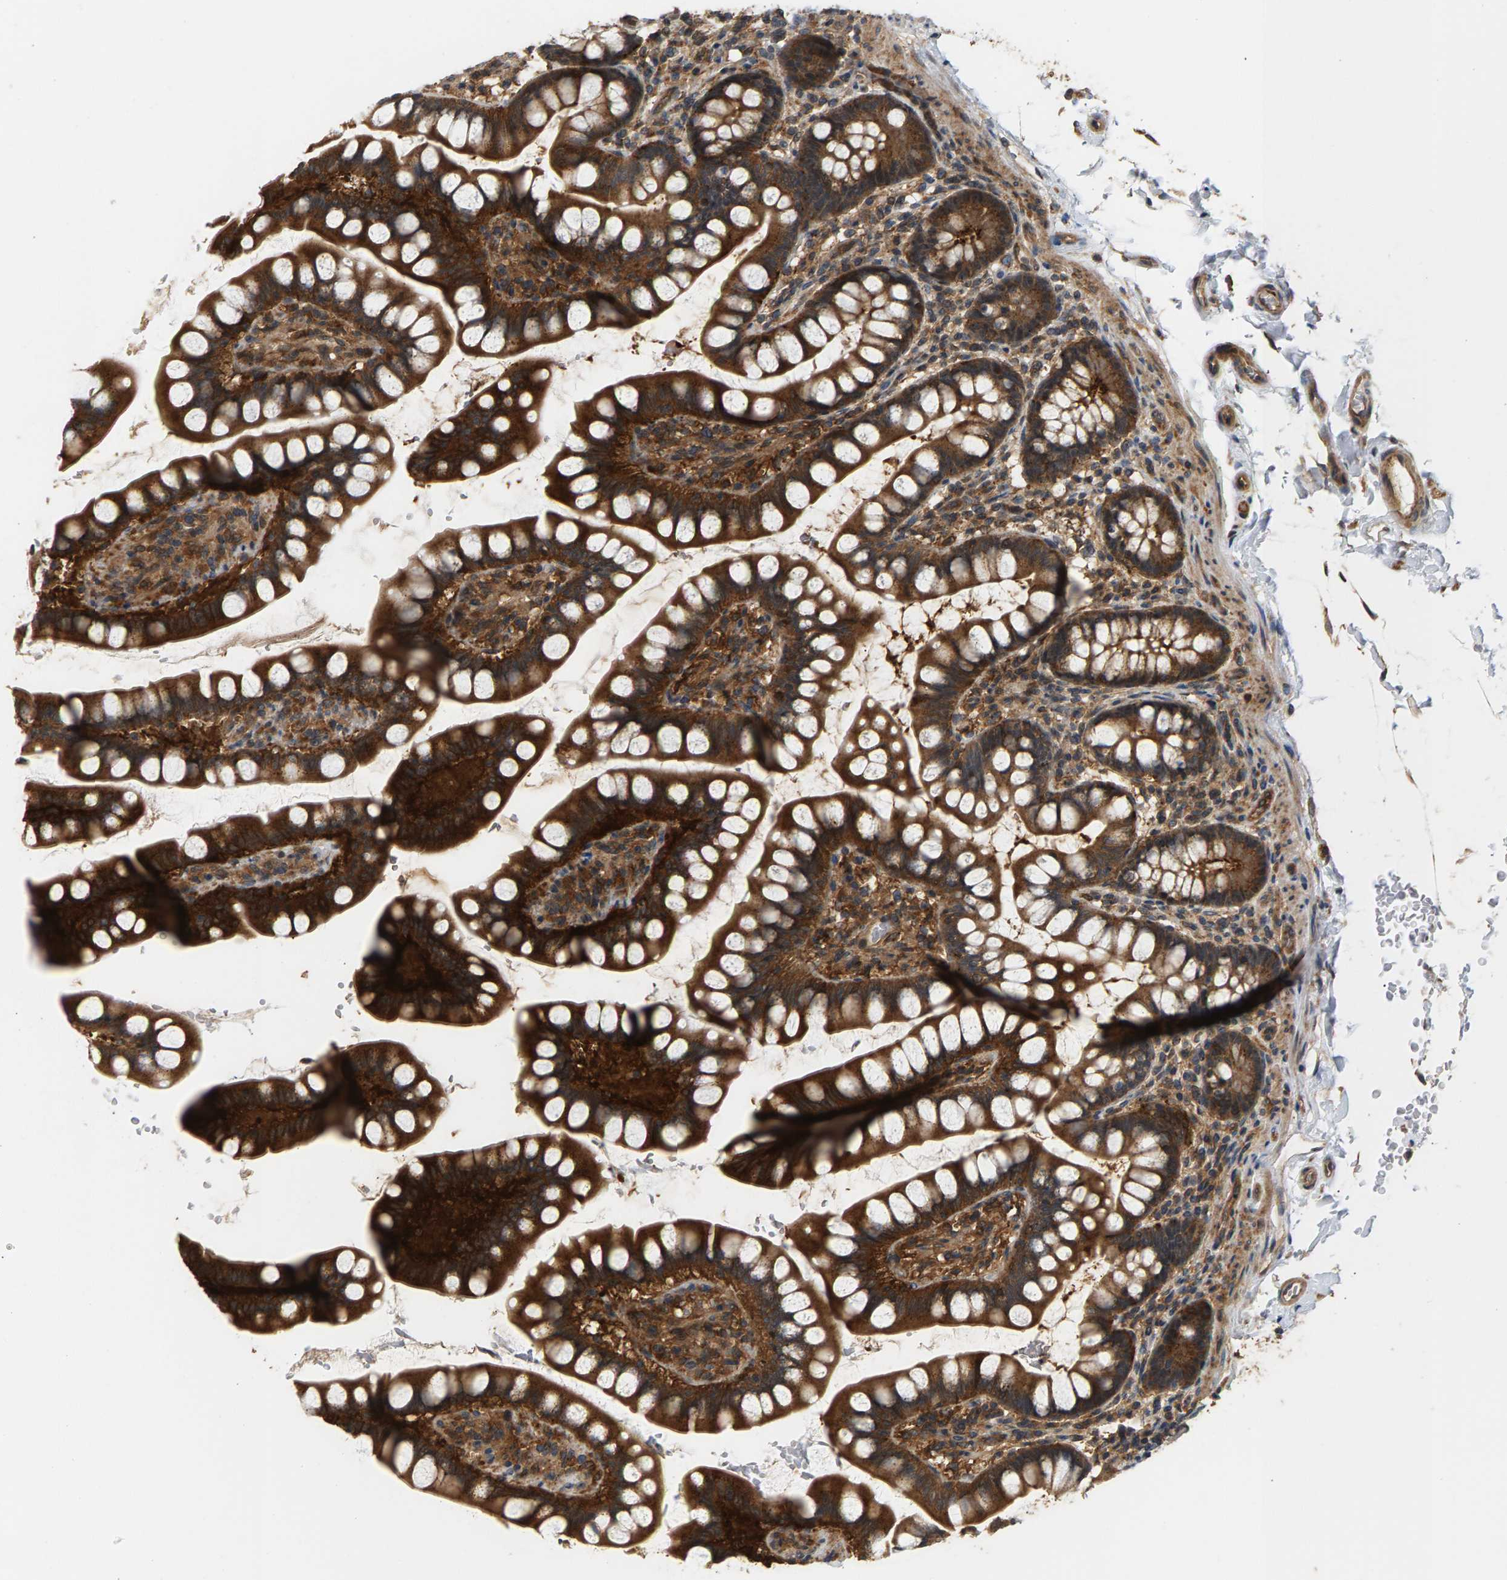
{"staining": {"intensity": "strong", "quantity": ">75%", "location": "cytoplasmic/membranous"}, "tissue": "small intestine", "cell_type": "Glandular cells", "image_type": "normal", "snomed": [{"axis": "morphology", "description": "Normal tissue, NOS"}, {"axis": "topography", "description": "Small intestine"}], "caption": "Small intestine stained with immunohistochemistry shows strong cytoplasmic/membranous expression in about >75% of glandular cells.", "gene": "MAP2K5", "patient": {"sex": "female", "age": 58}}